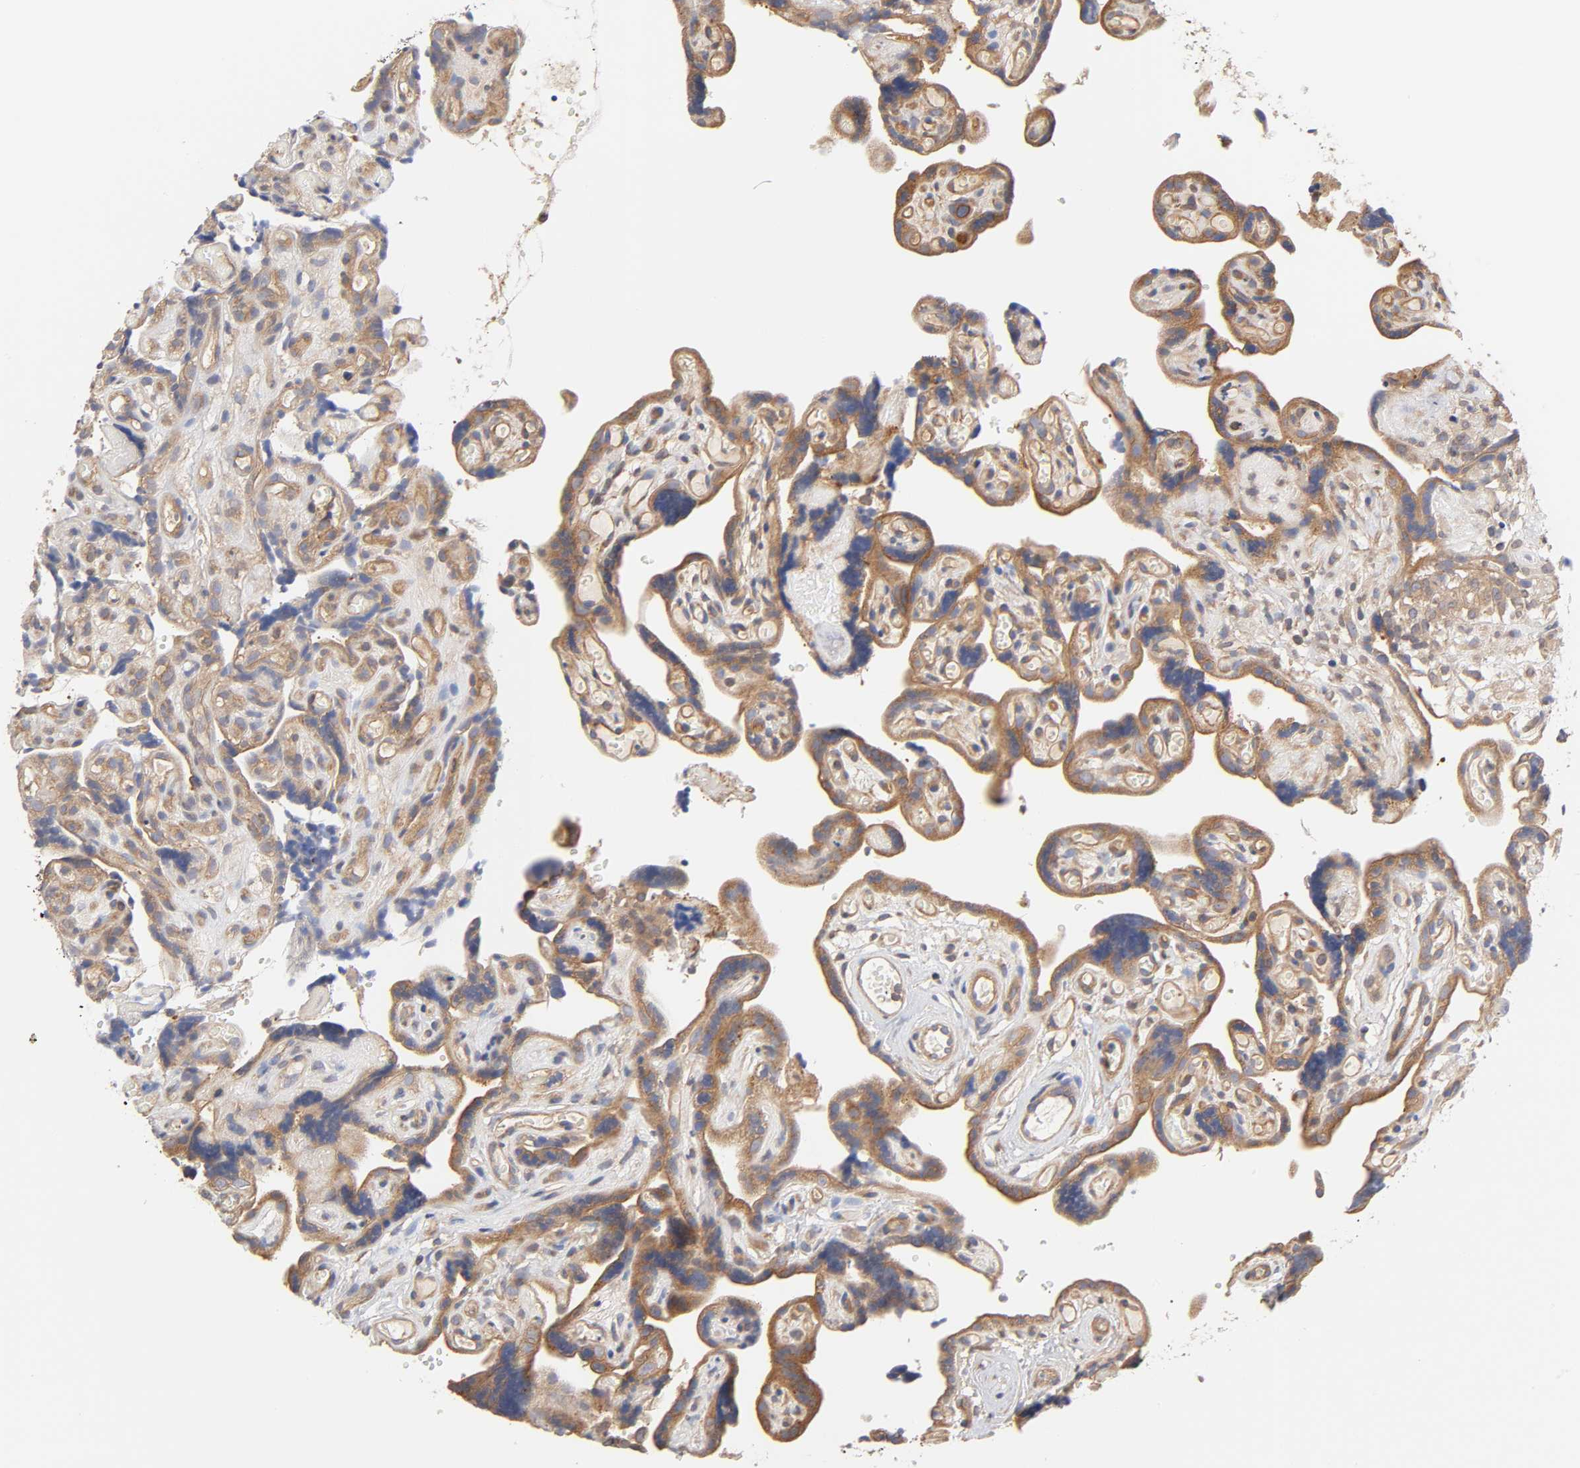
{"staining": {"intensity": "moderate", "quantity": ">75%", "location": "cytoplasmic/membranous"}, "tissue": "placenta", "cell_type": "Decidual cells", "image_type": "normal", "snomed": [{"axis": "morphology", "description": "Normal tissue, NOS"}, {"axis": "topography", "description": "Placenta"}], "caption": "This micrograph demonstrates immunohistochemistry staining of unremarkable human placenta, with medium moderate cytoplasmic/membranous staining in approximately >75% of decidual cells.", "gene": "STRN3", "patient": {"sex": "female", "age": 30}}